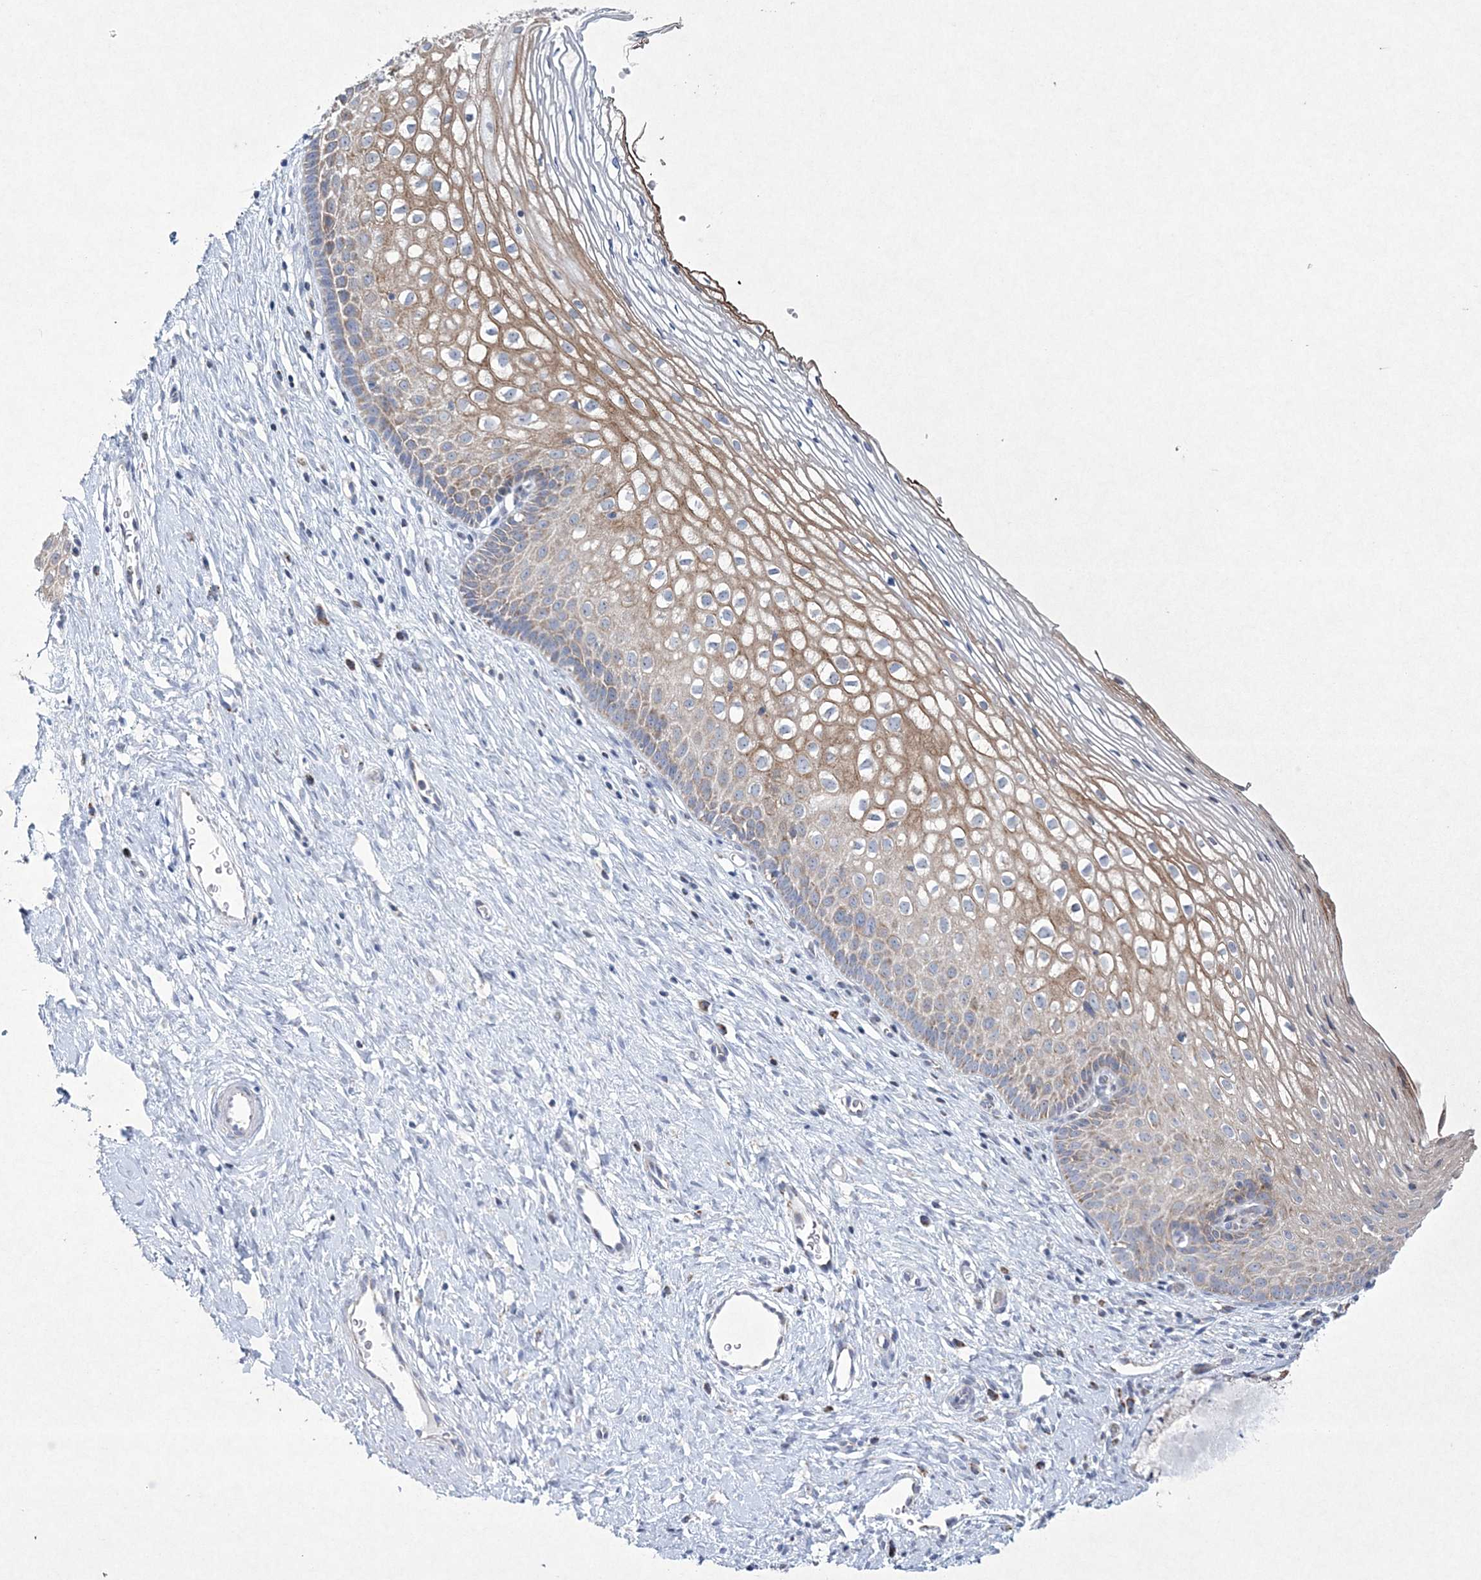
{"staining": {"intensity": "negative", "quantity": "none", "location": "none"}, "tissue": "cervix", "cell_type": "Glandular cells", "image_type": "normal", "snomed": [{"axis": "morphology", "description": "Normal tissue, NOS"}, {"axis": "topography", "description": "Cervix"}], "caption": "Immunohistochemistry (IHC) photomicrograph of unremarkable human cervix stained for a protein (brown), which displays no positivity in glandular cells. (DAB IHC visualized using brightfield microscopy, high magnification).", "gene": "CES4A", "patient": {"sex": "female", "age": 27}}